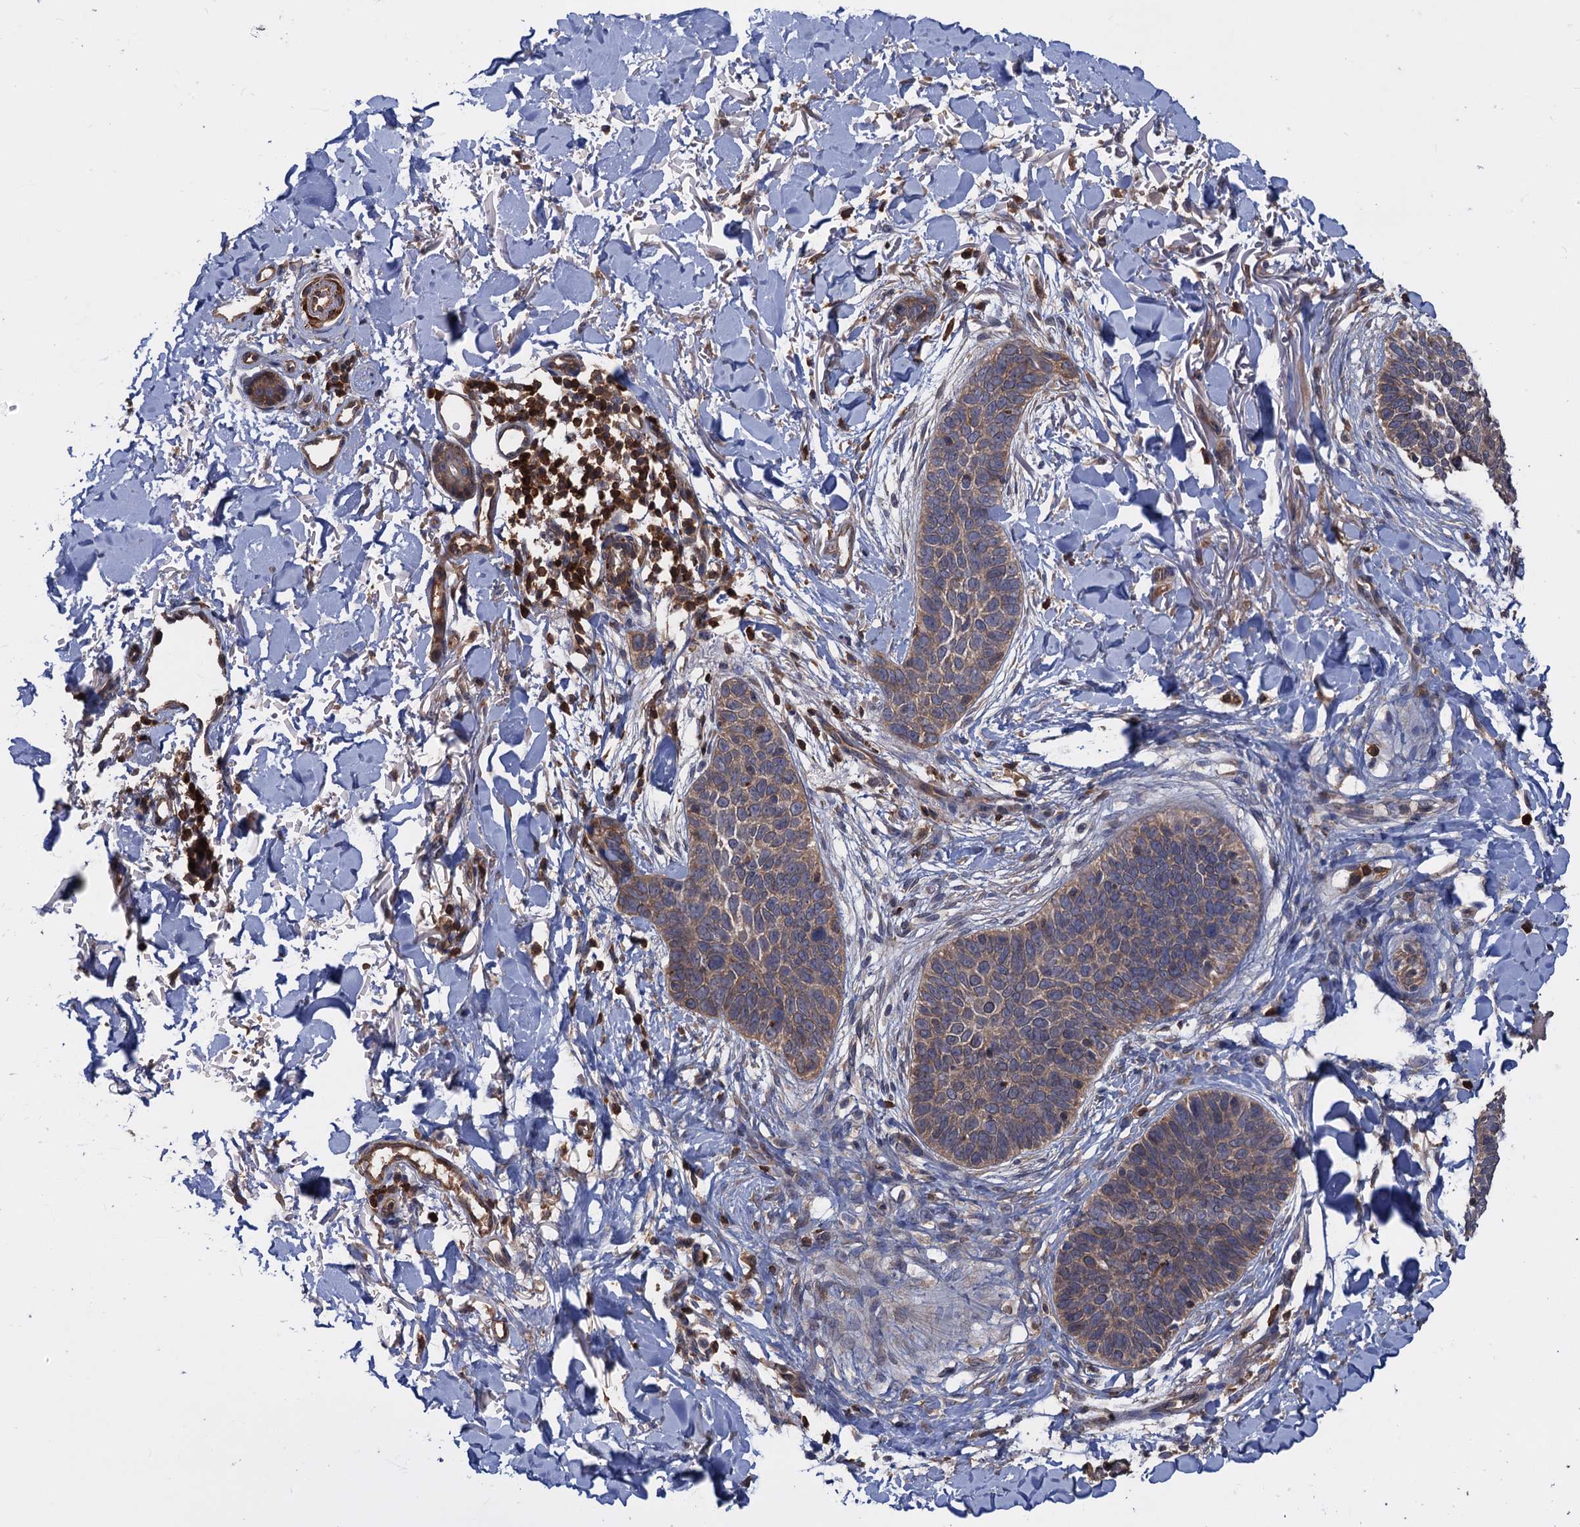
{"staining": {"intensity": "weak", "quantity": "25%-75%", "location": "cytoplasmic/membranous"}, "tissue": "skin cancer", "cell_type": "Tumor cells", "image_type": "cancer", "snomed": [{"axis": "morphology", "description": "Basal cell carcinoma"}, {"axis": "topography", "description": "Skin"}], "caption": "Basal cell carcinoma (skin) stained with immunohistochemistry (IHC) exhibits weak cytoplasmic/membranous positivity in approximately 25%-75% of tumor cells. Using DAB (brown) and hematoxylin (blue) stains, captured at high magnification using brightfield microscopy.", "gene": "DGKA", "patient": {"sex": "male", "age": 85}}